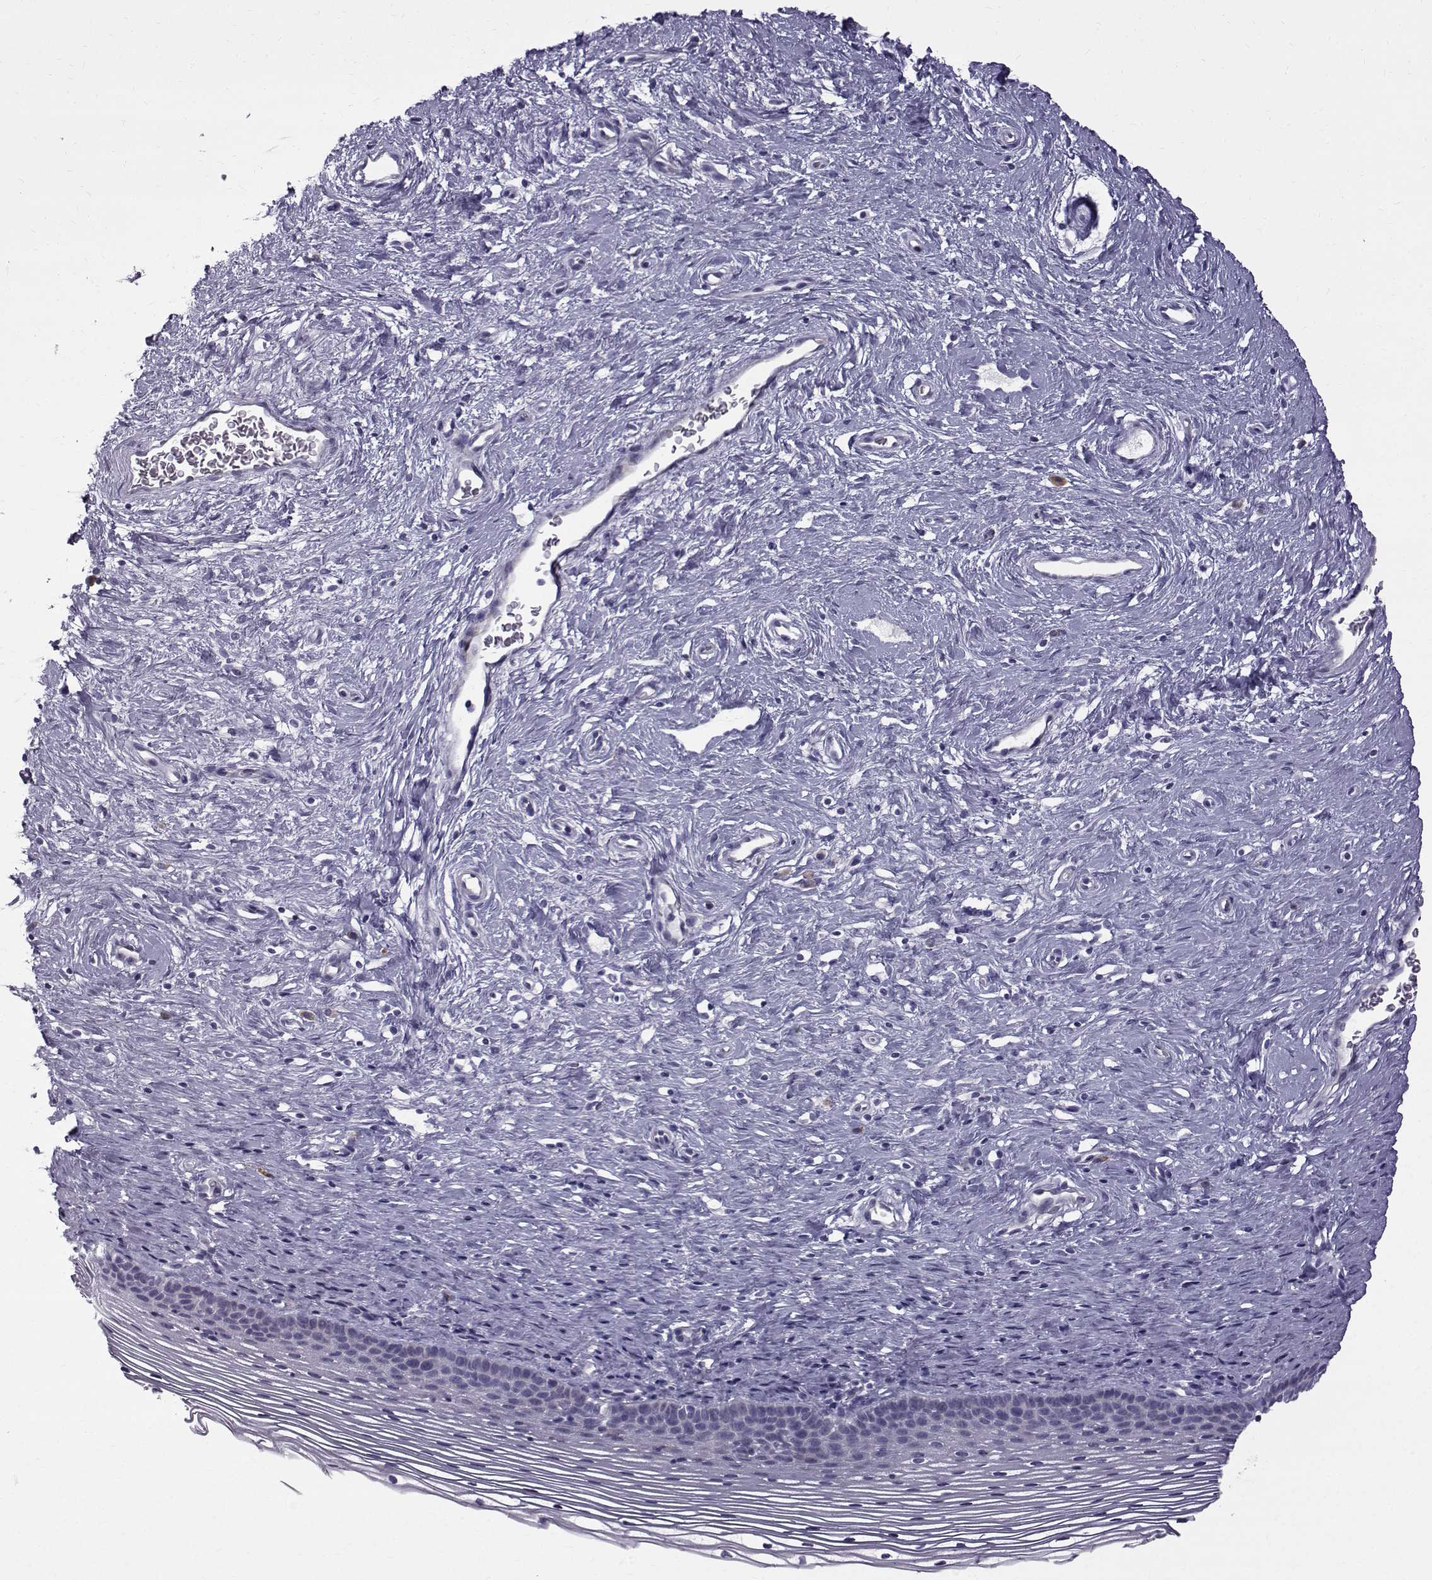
{"staining": {"intensity": "negative", "quantity": "none", "location": "none"}, "tissue": "cervix", "cell_type": "Glandular cells", "image_type": "normal", "snomed": [{"axis": "morphology", "description": "Normal tissue, NOS"}, {"axis": "topography", "description": "Cervix"}], "caption": "An IHC micrograph of benign cervix is shown. There is no staining in glandular cells of cervix.", "gene": "ROPN1B", "patient": {"sex": "female", "age": 39}}